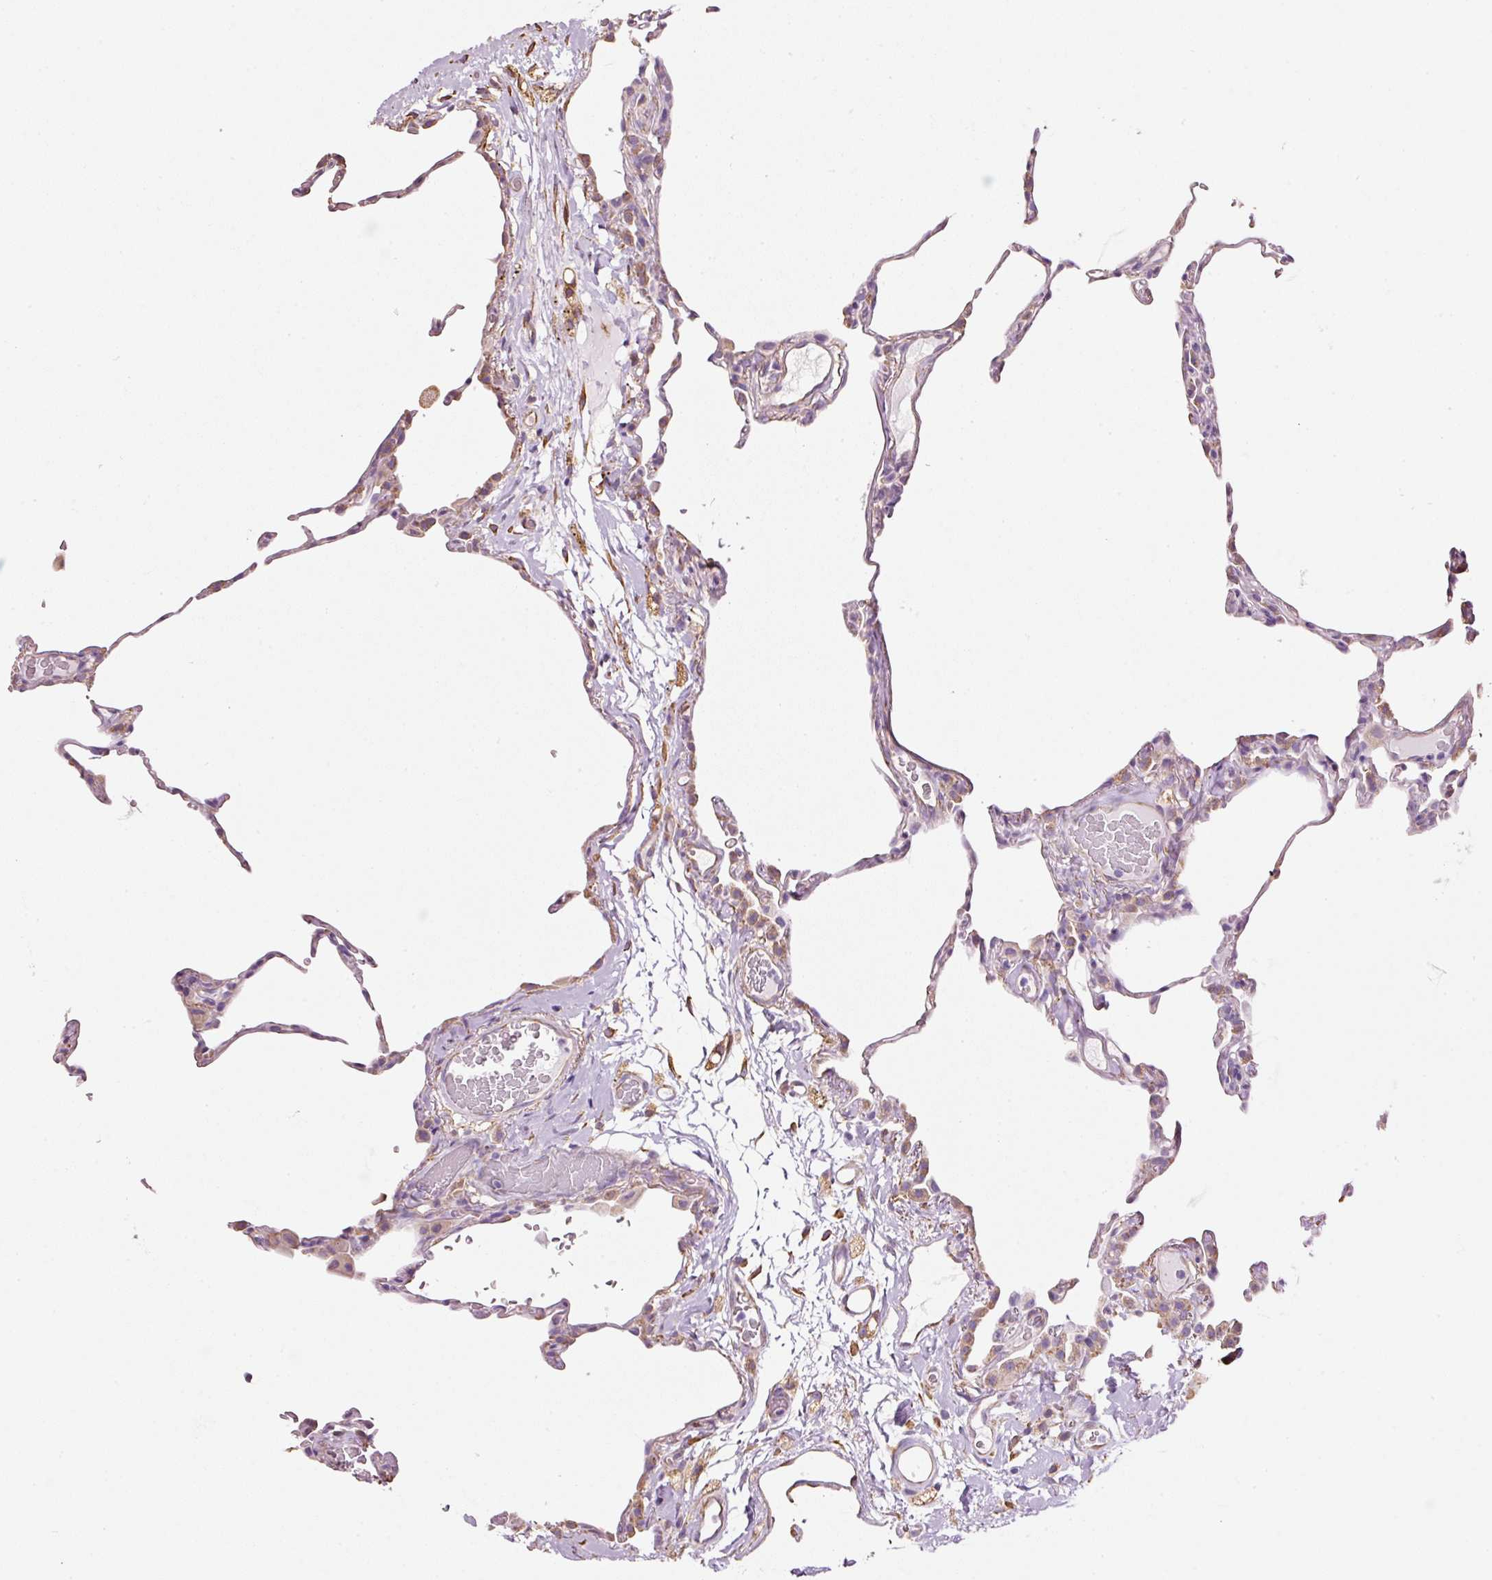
{"staining": {"intensity": "moderate", "quantity": "<25%", "location": "cytoplasmic/membranous"}, "tissue": "lung", "cell_type": "Alveolar cells", "image_type": "normal", "snomed": [{"axis": "morphology", "description": "Normal tissue, NOS"}, {"axis": "topography", "description": "Lung"}], "caption": "Lung stained with immunohistochemistry demonstrates moderate cytoplasmic/membranous expression in about <25% of alveolar cells. Immunohistochemistry stains the protein in brown and the nuclei are stained blue.", "gene": "GCG", "patient": {"sex": "female", "age": 57}}